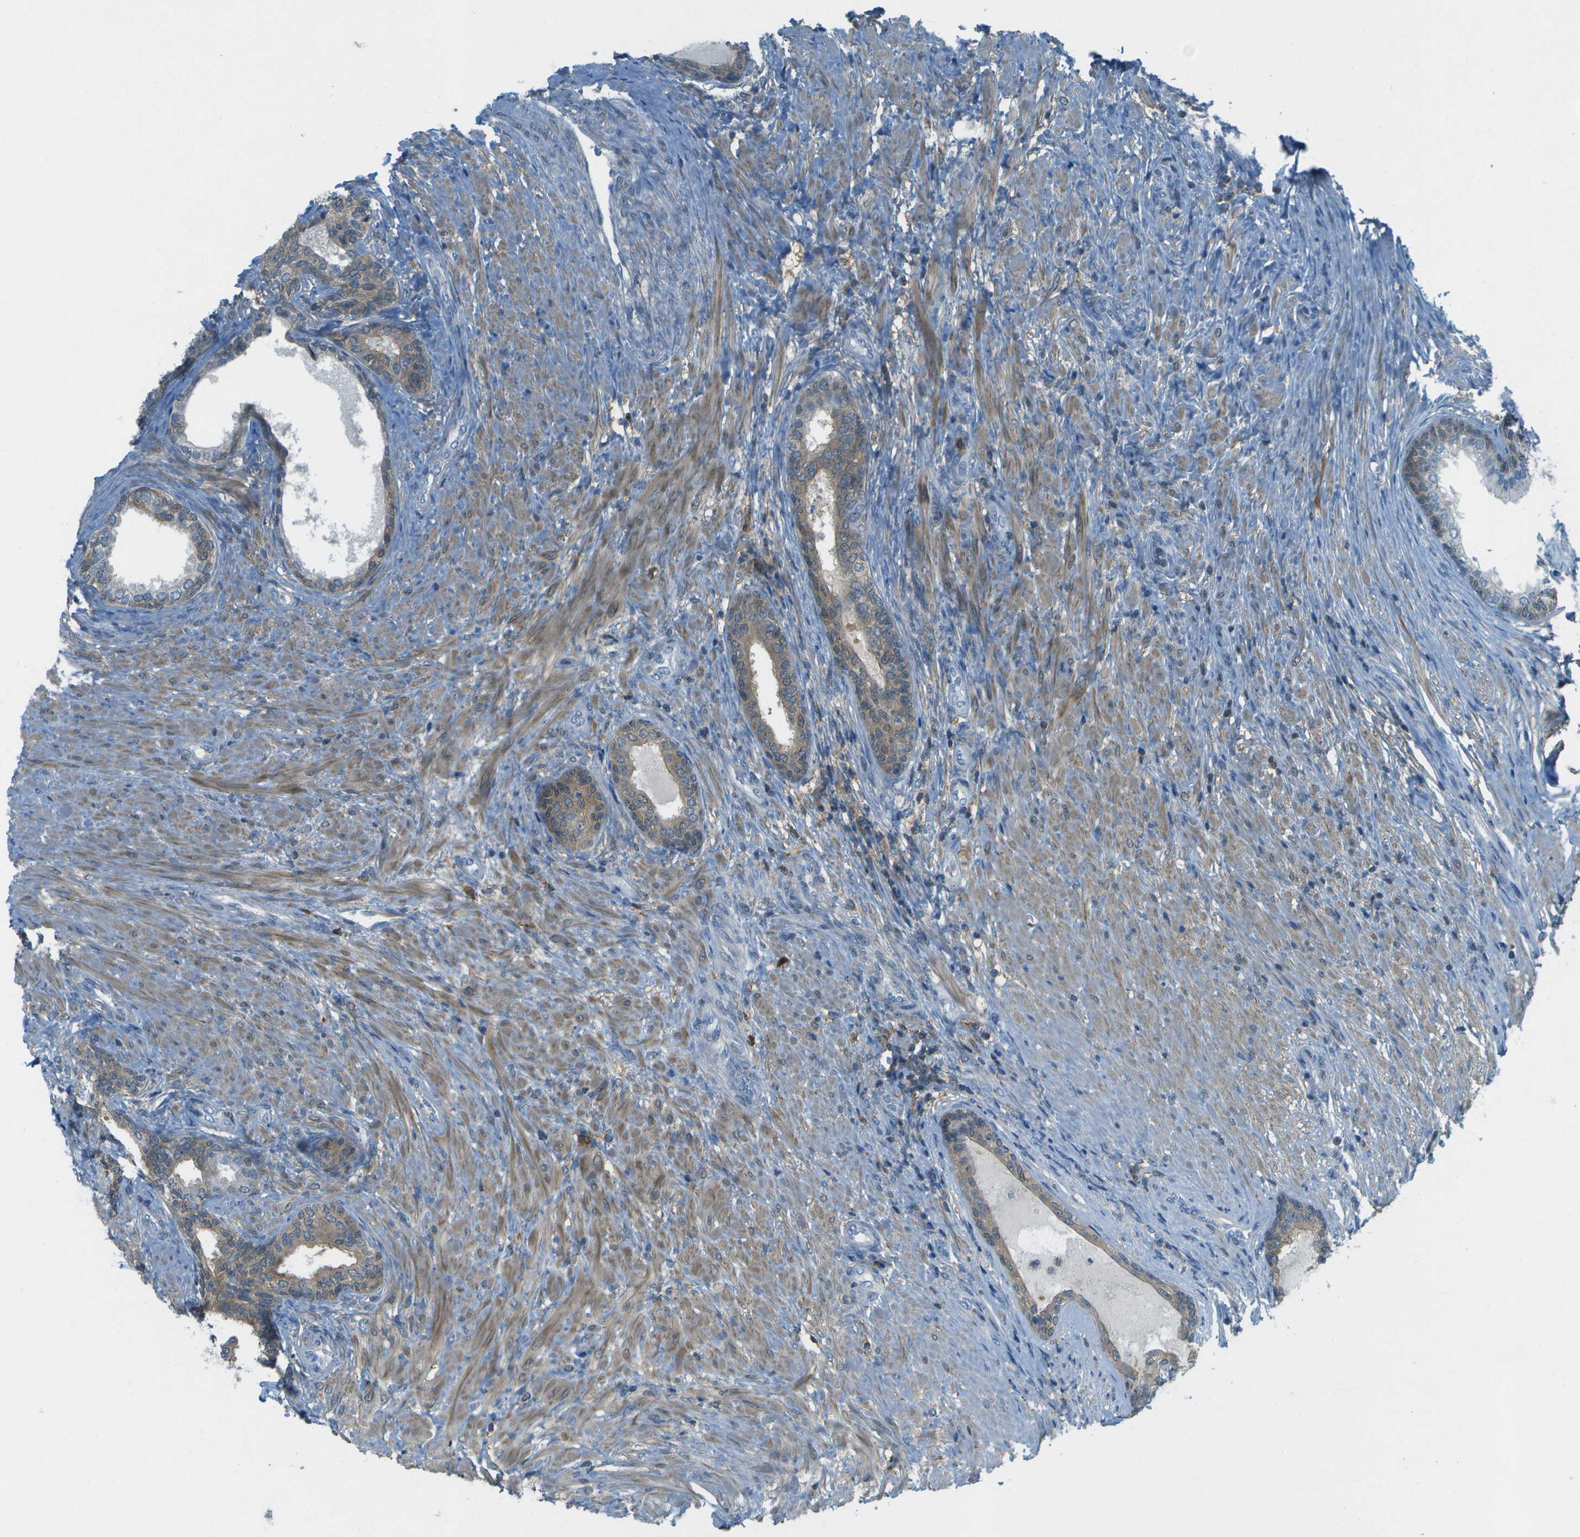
{"staining": {"intensity": "weak", "quantity": "25%-75%", "location": "cytoplasmic/membranous"}, "tissue": "prostate", "cell_type": "Glandular cells", "image_type": "normal", "snomed": [{"axis": "morphology", "description": "Normal tissue, NOS"}, {"axis": "topography", "description": "Prostate"}], "caption": "This is an image of immunohistochemistry (IHC) staining of benign prostate, which shows weak expression in the cytoplasmic/membranous of glandular cells.", "gene": "CDH23", "patient": {"sex": "male", "age": 76}}